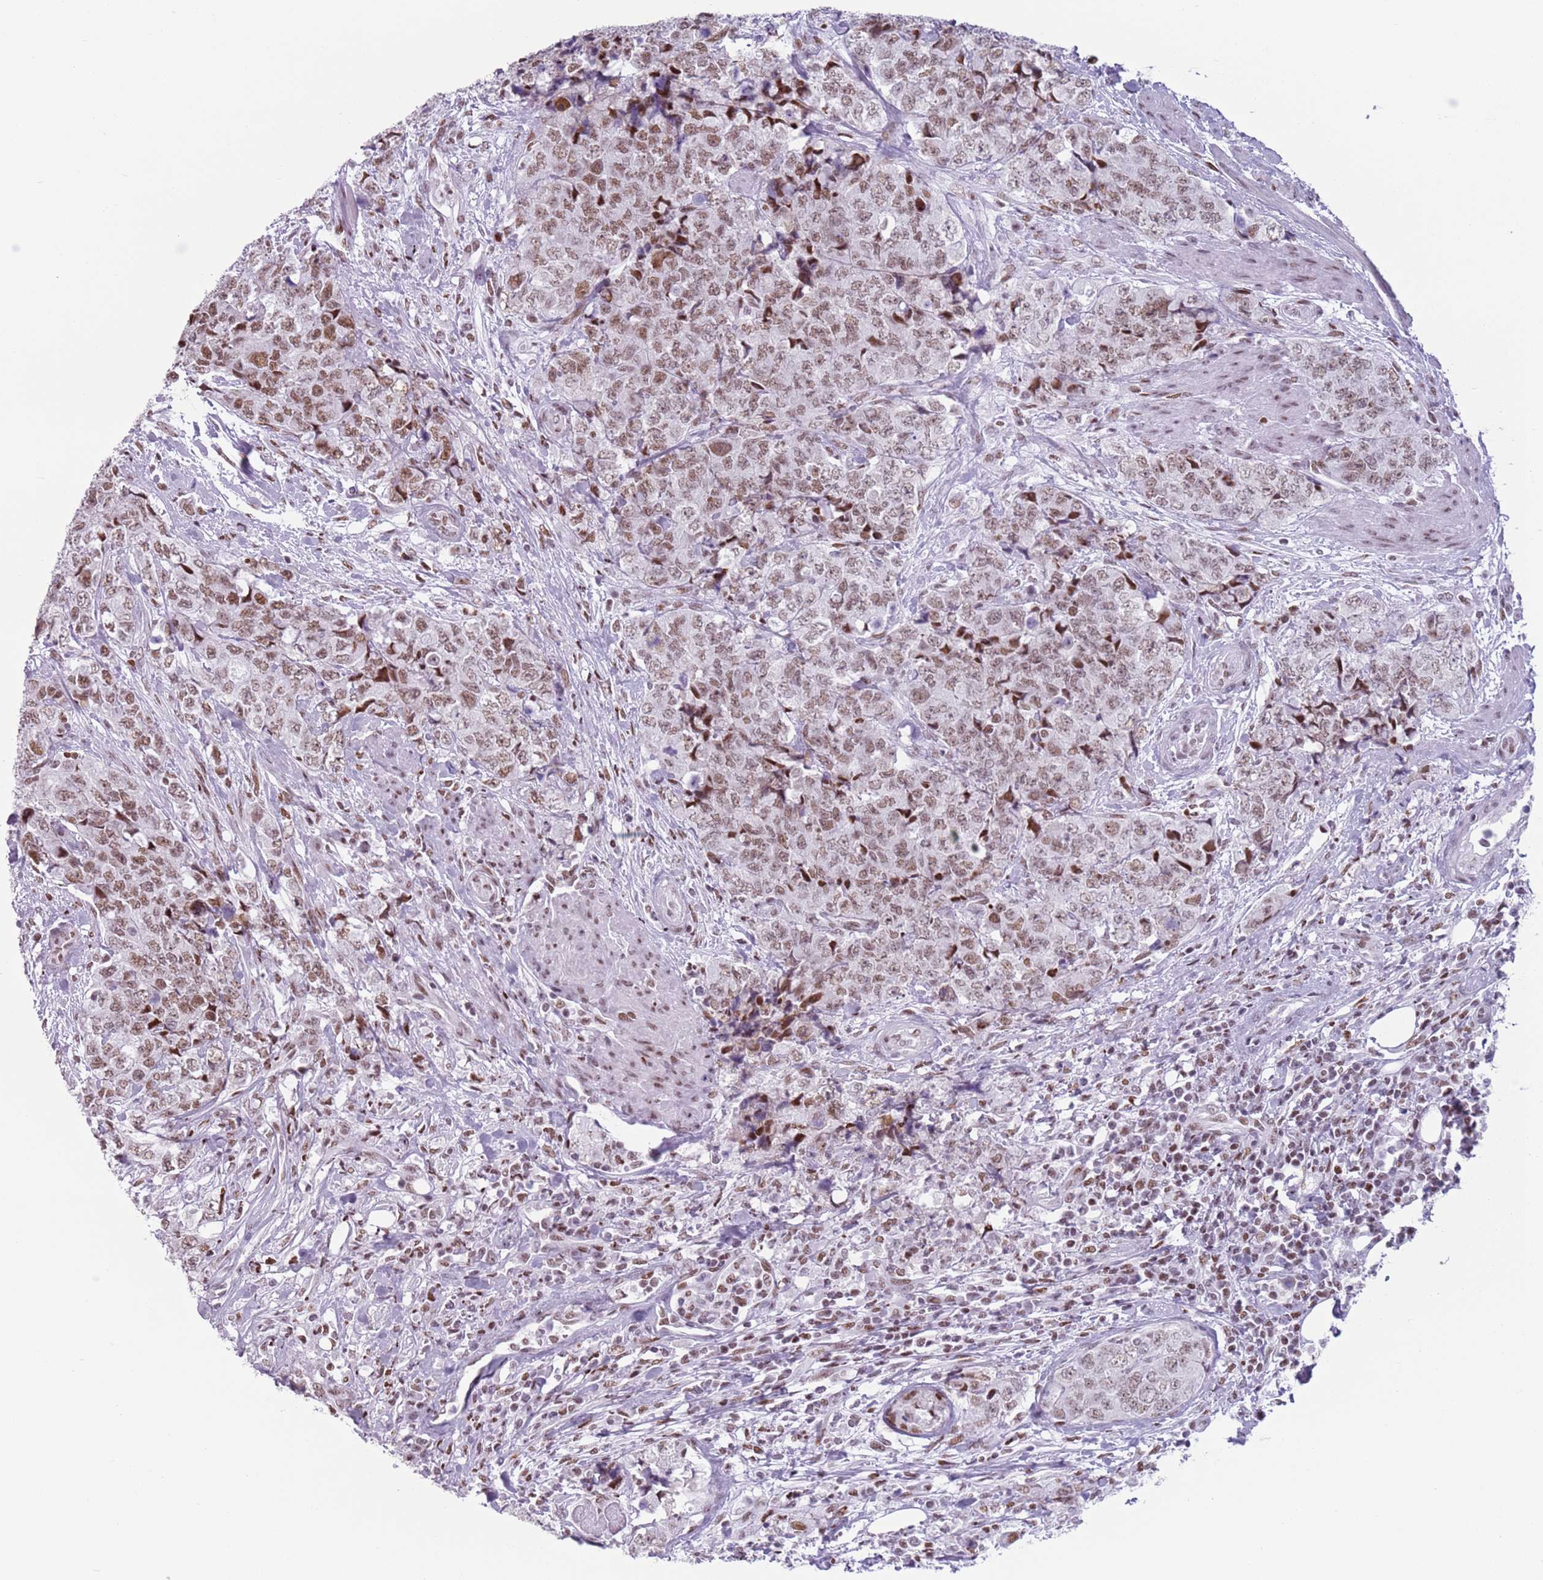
{"staining": {"intensity": "moderate", "quantity": ">75%", "location": "nuclear"}, "tissue": "urothelial cancer", "cell_type": "Tumor cells", "image_type": "cancer", "snomed": [{"axis": "morphology", "description": "Urothelial carcinoma, High grade"}, {"axis": "topography", "description": "Urinary bladder"}], "caption": "Tumor cells exhibit medium levels of moderate nuclear expression in approximately >75% of cells in urothelial carcinoma (high-grade).", "gene": "FAM104B", "patient": {"sex": "female", "age": 78}}